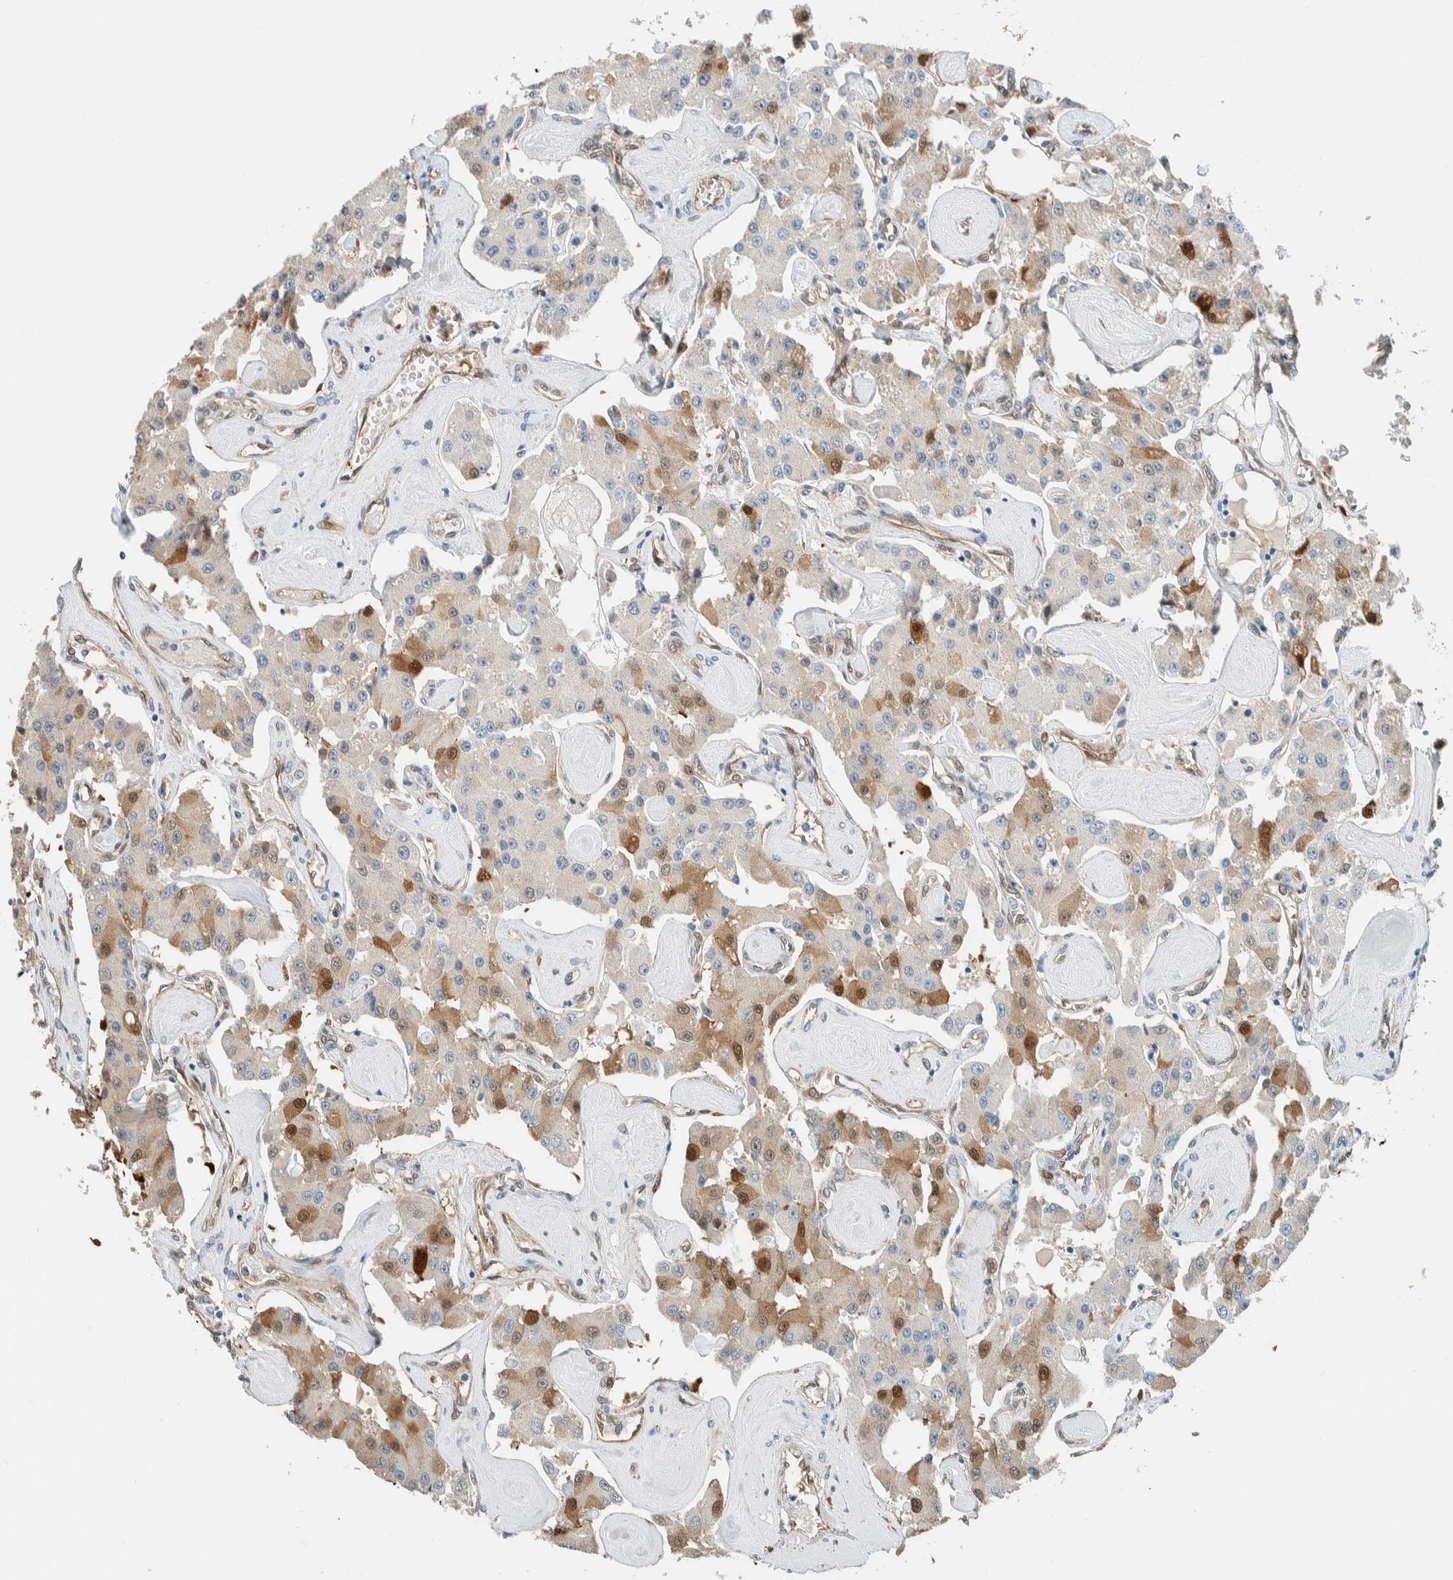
{"staining": {"intensity": "moderate", "quantity": "<25%", "location": "cytoplasmic/membranous,nuclear"}, "tissue": "carcinoid", "cell_type": "Tumor cells", "image_type": "cancer", "snomed": [{"axis": "morphology", "description": "Carcinoid, malignant, NOS"}, {"axis": "topography", "description": "Pancreas"}], "caption": "An image of malignant carcinoid stained for a protein reveals moderate cytoplasmic/membranous and nuclear brown staining in tumor cells. (DAB (3,3'-diaminobenzidine) IHC, brown staining for protein, blue staining for nuclei).", "gene": "NXN", "patient": {"sex": "male", "age": 41}}